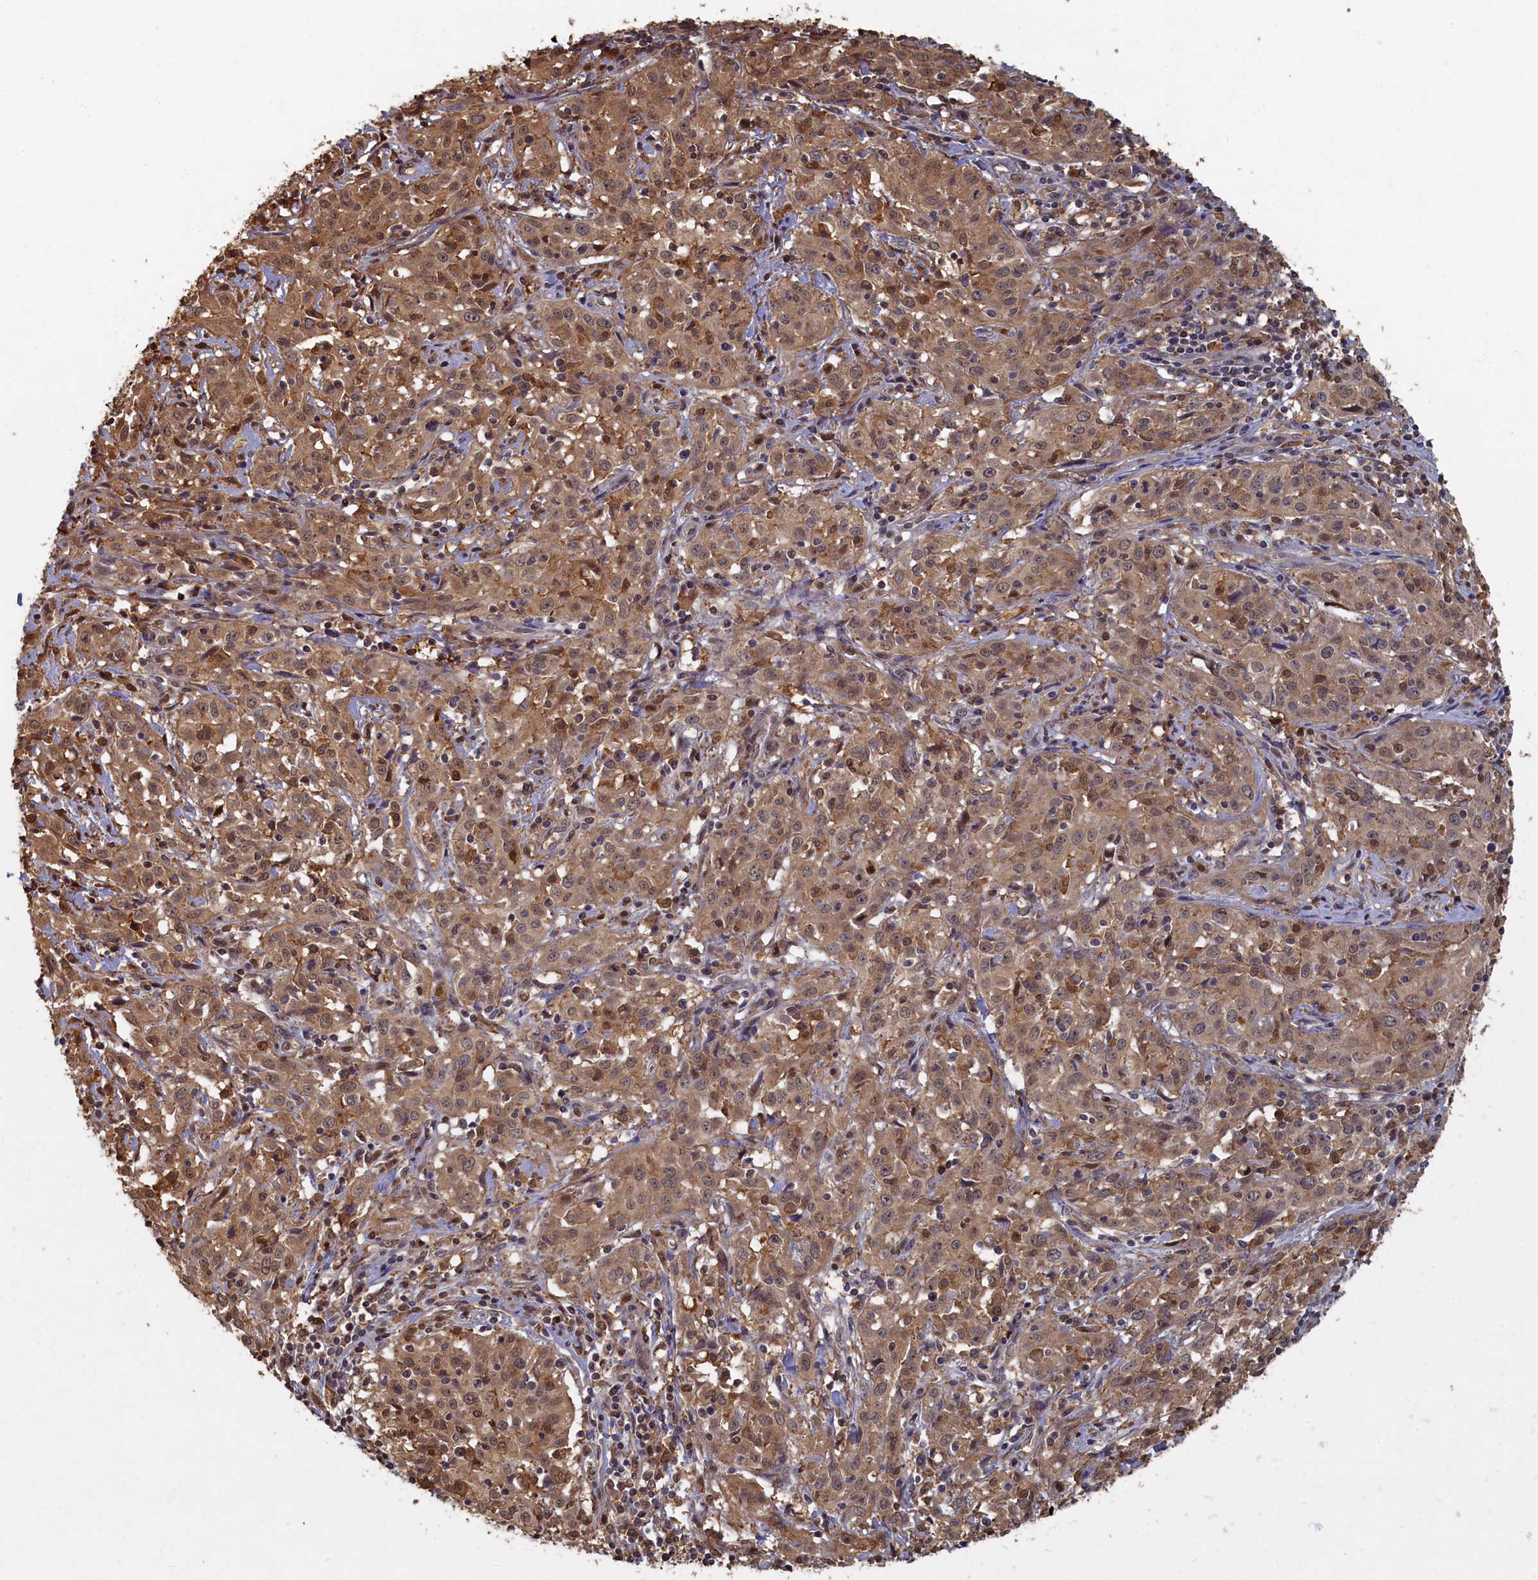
{"staining": {"intensity": "moderate", "quantity": ">75%", "location": "cytoplasmic/membranous"}, "tissue": "cervical cancer", "cell_type": "Tumor cells", "image_type": "cancer", "snomed": [{"axis": "morphology", "description": "Squamous cell carcinoma, NOS"}, {"axis": "topography", "description": "Cervix"}], "caption": "IHC (DAB) staining of human cervical cancer reveals moderate cytoplasmic/membranous protein staining in approximately >75% of tumor cells.", "gene": "UCHL3", "patient": {"sex": "female", "age": 57}}